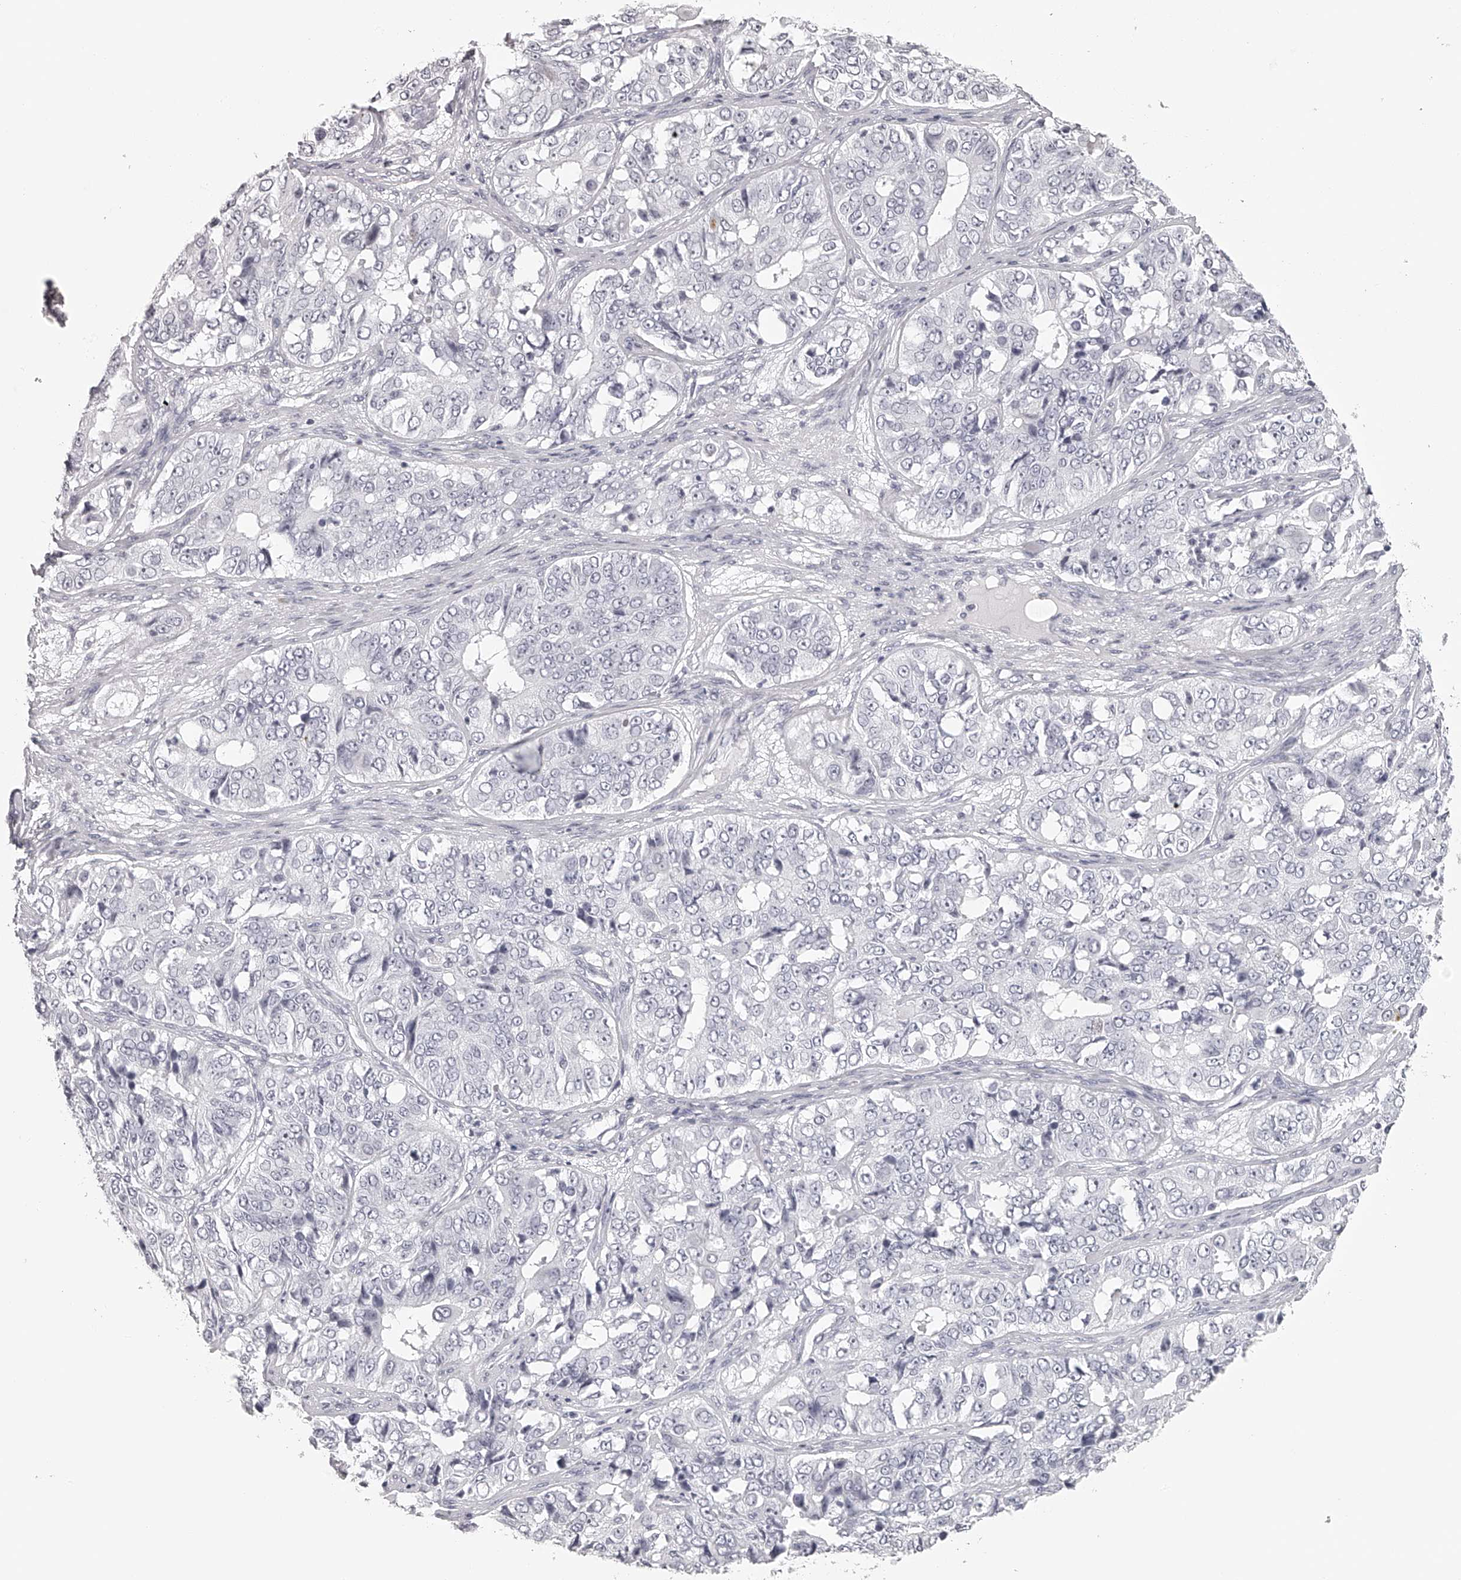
{"staining": {"intensity": "negative", "quantity": "none", "location": "none"}, "tissue": "ovarian cancer", "cell_type": "Tumor cells", "image_type": "cancer", "snomed": [{"axis": "morphology", "description": "Carcinoma, endometroid"}, {"axis": "topography", "description": "Ovary"}], "caption": "An image of human endometroid carcinoma (ovarian) is negative for staining in tumor cells.", "gene": "SEC11C", "patient": {"sex": "female", "age": 51}}